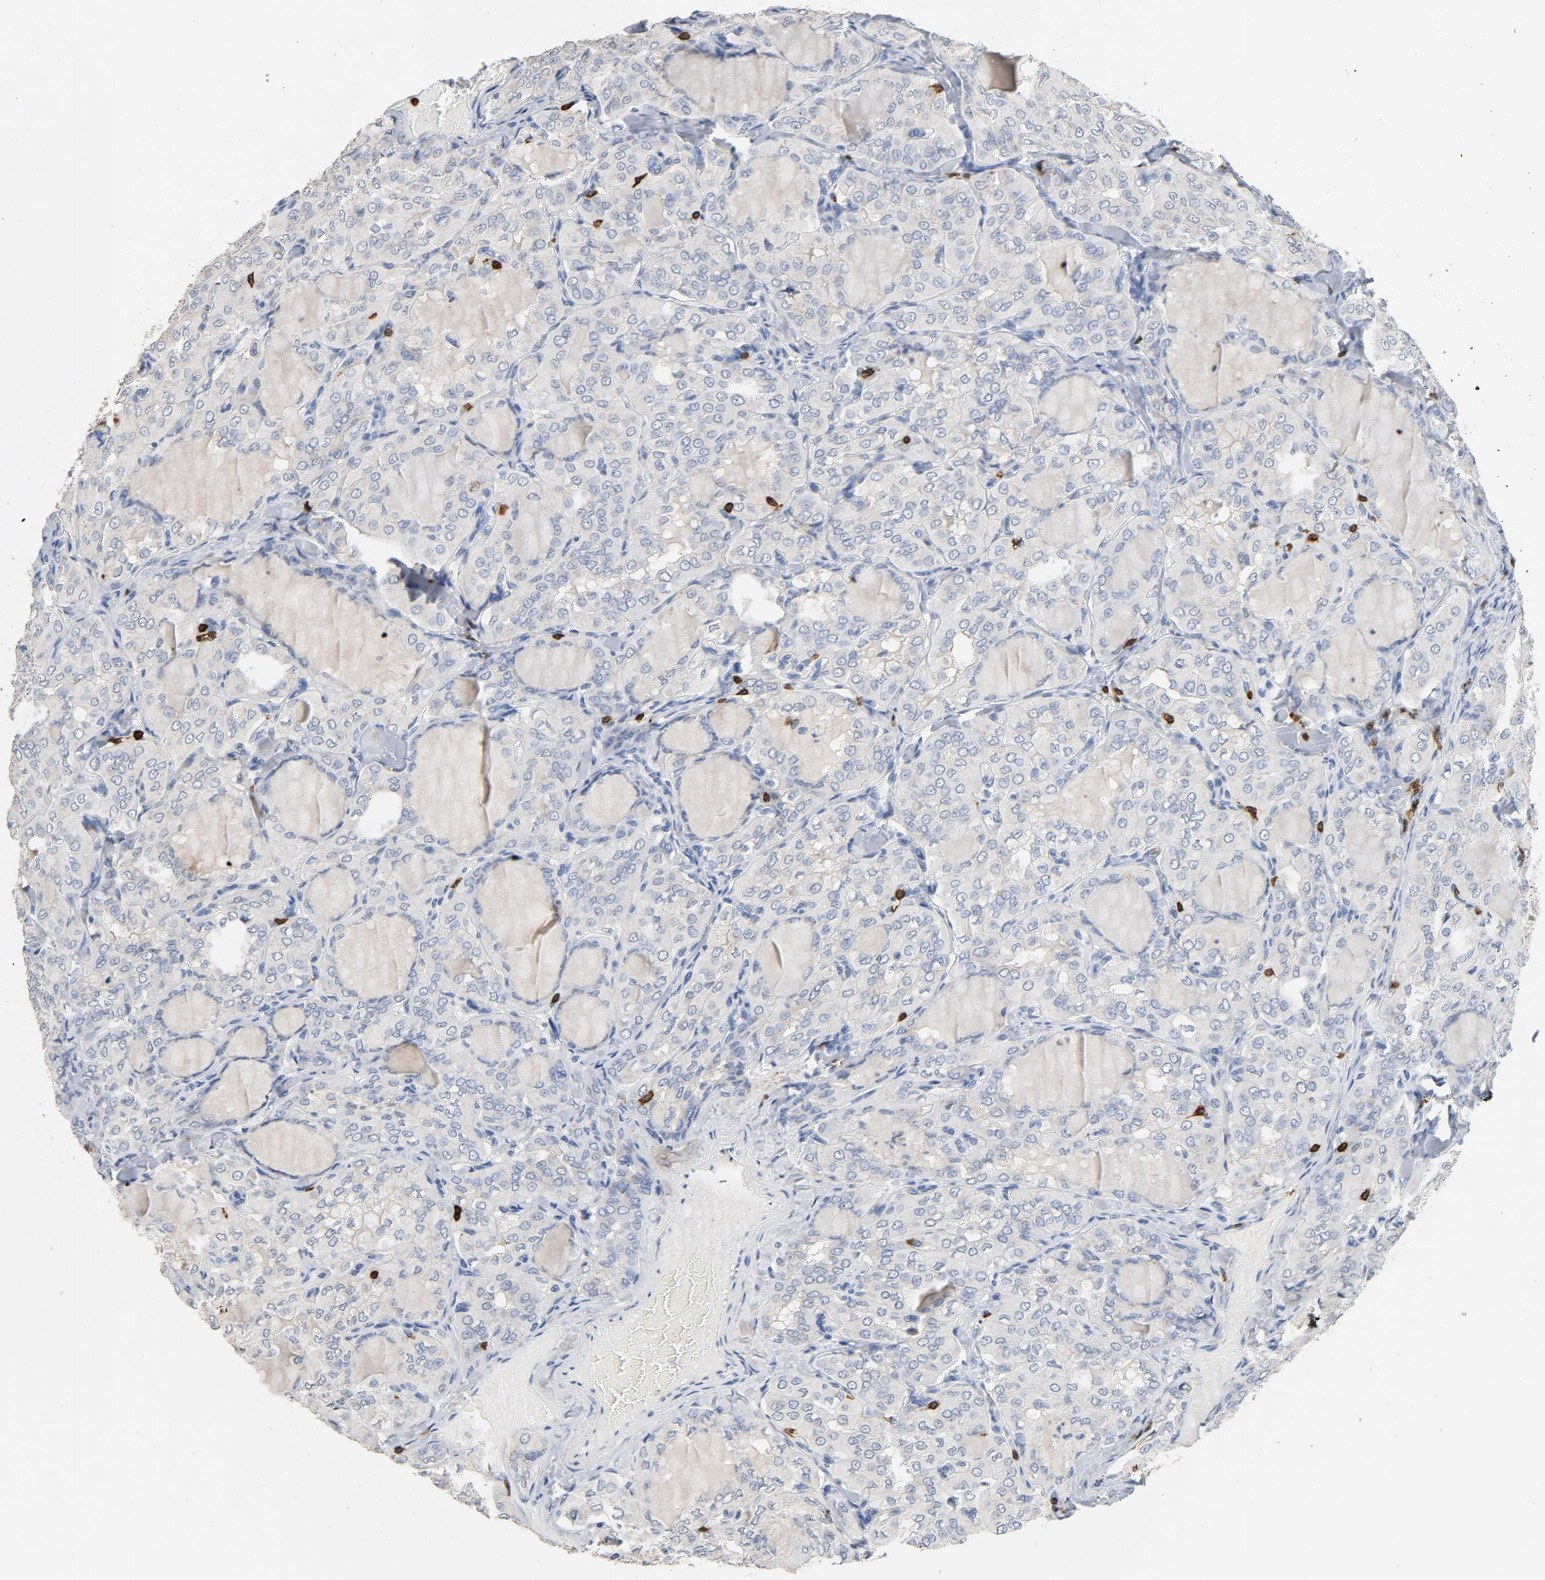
{"staining": {"intensity": "negative", "quantity": "none", "location": "none"}, "tissue": "thyroid cancer", "cell_type": "Tumor cells", "image_type": "cancer", "snomed": [{"axis": "morphology", "description": "Papillary adenocarcinoma, NOS"}, {"axis": "topography", "description": "Thyroid gland"}], "caption": "Human thyroid cancer stained for a protein using immunohistochemistry (IHC) demonstrates no positivity in tumor cells.", "gene": "CD247", "patient": {"sex": "male", "age": 20}}